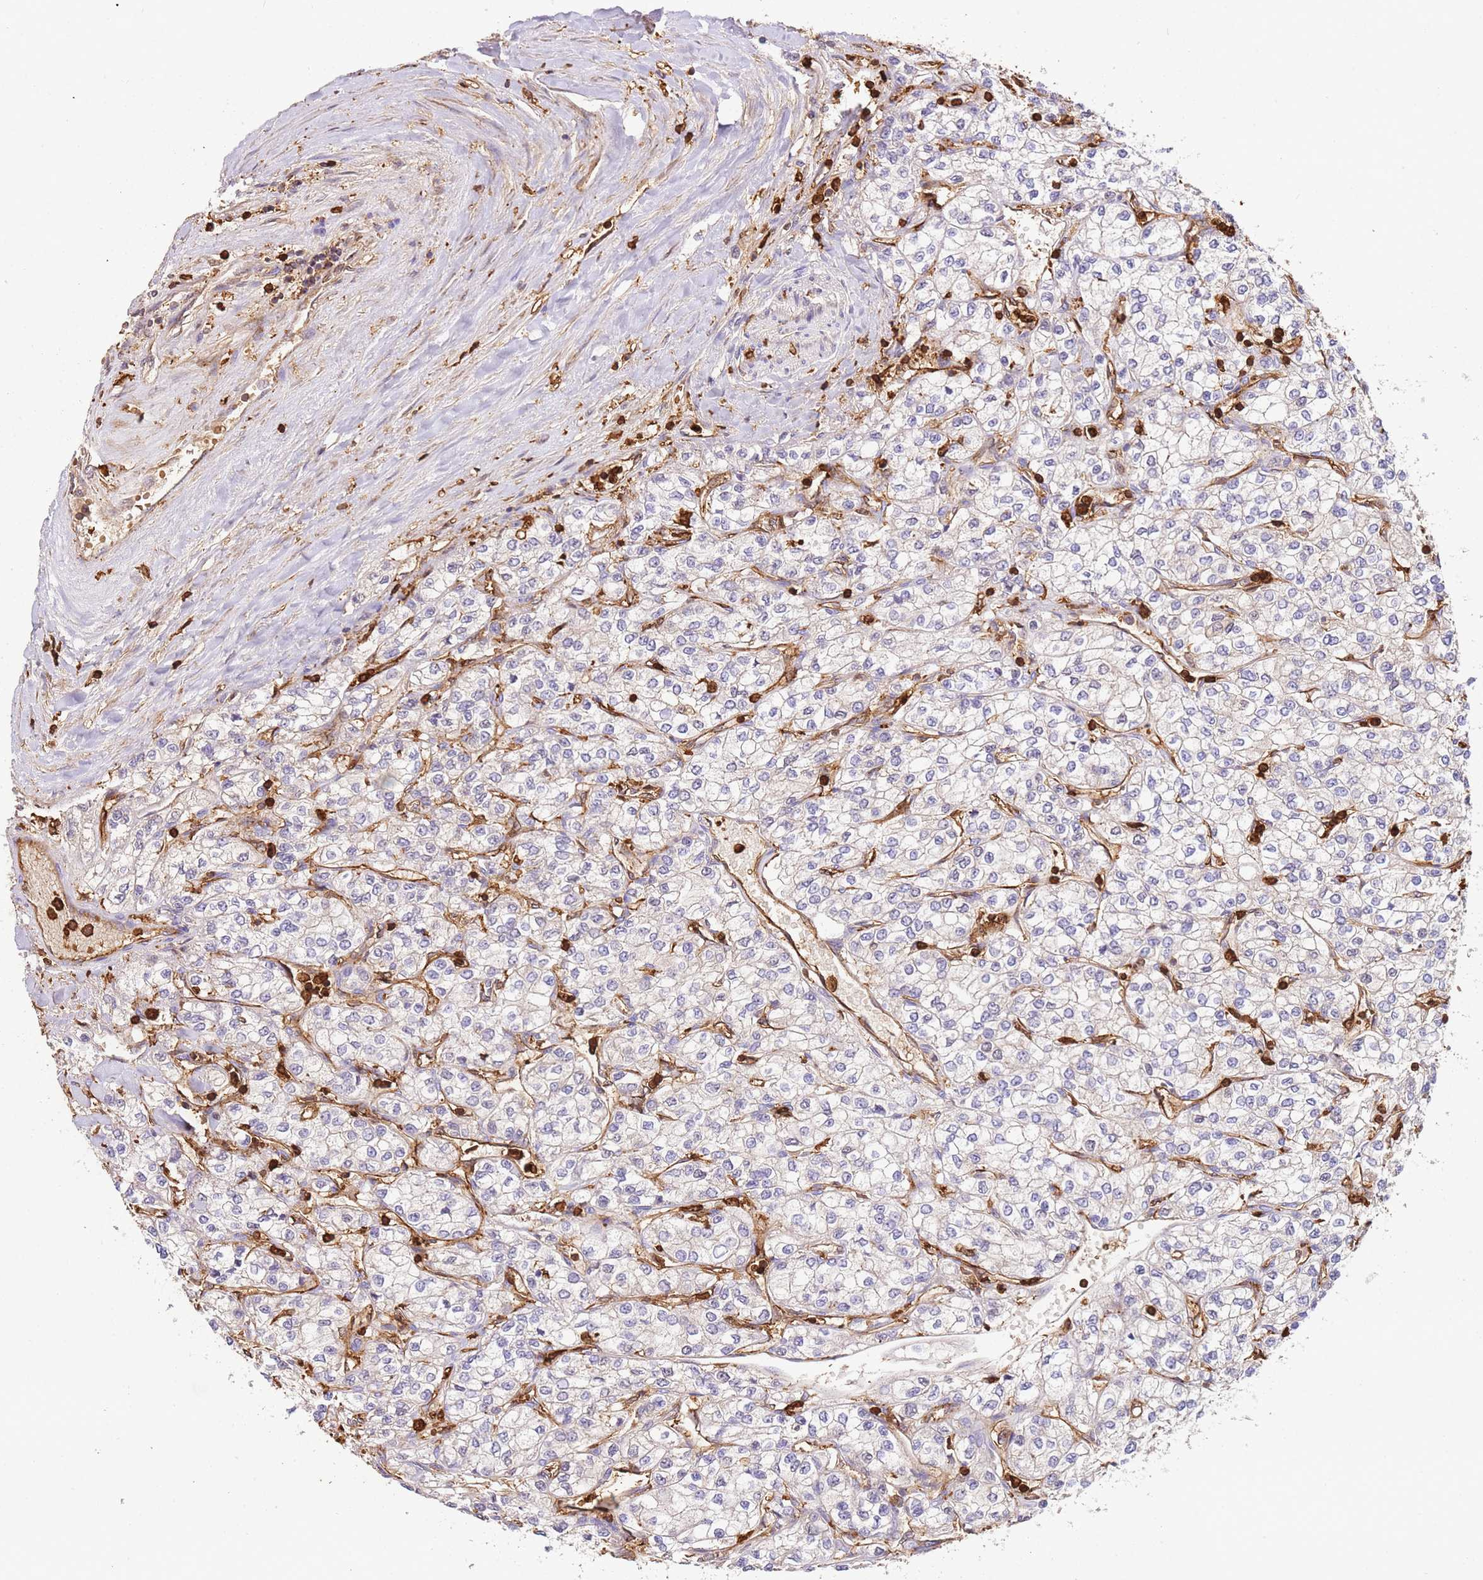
{"staining": {"intensity": "negative", "quantity": "none", "location": "none"}, "tissue": "renal cancer", "cell_type": "Tumor cells", "image_type": "cancer", "snomed": [{"axis": "morphology", "description": "Adenocarcinoma, NOS"}, {"axis": "topography", "description": "Kidney"}], "caption": "Immunohistochemical staining of renal cancer exhibits no significant expression in tumor cells.", "gene": "OR6P1", "patient": {"sex": "male", "age": 80}}